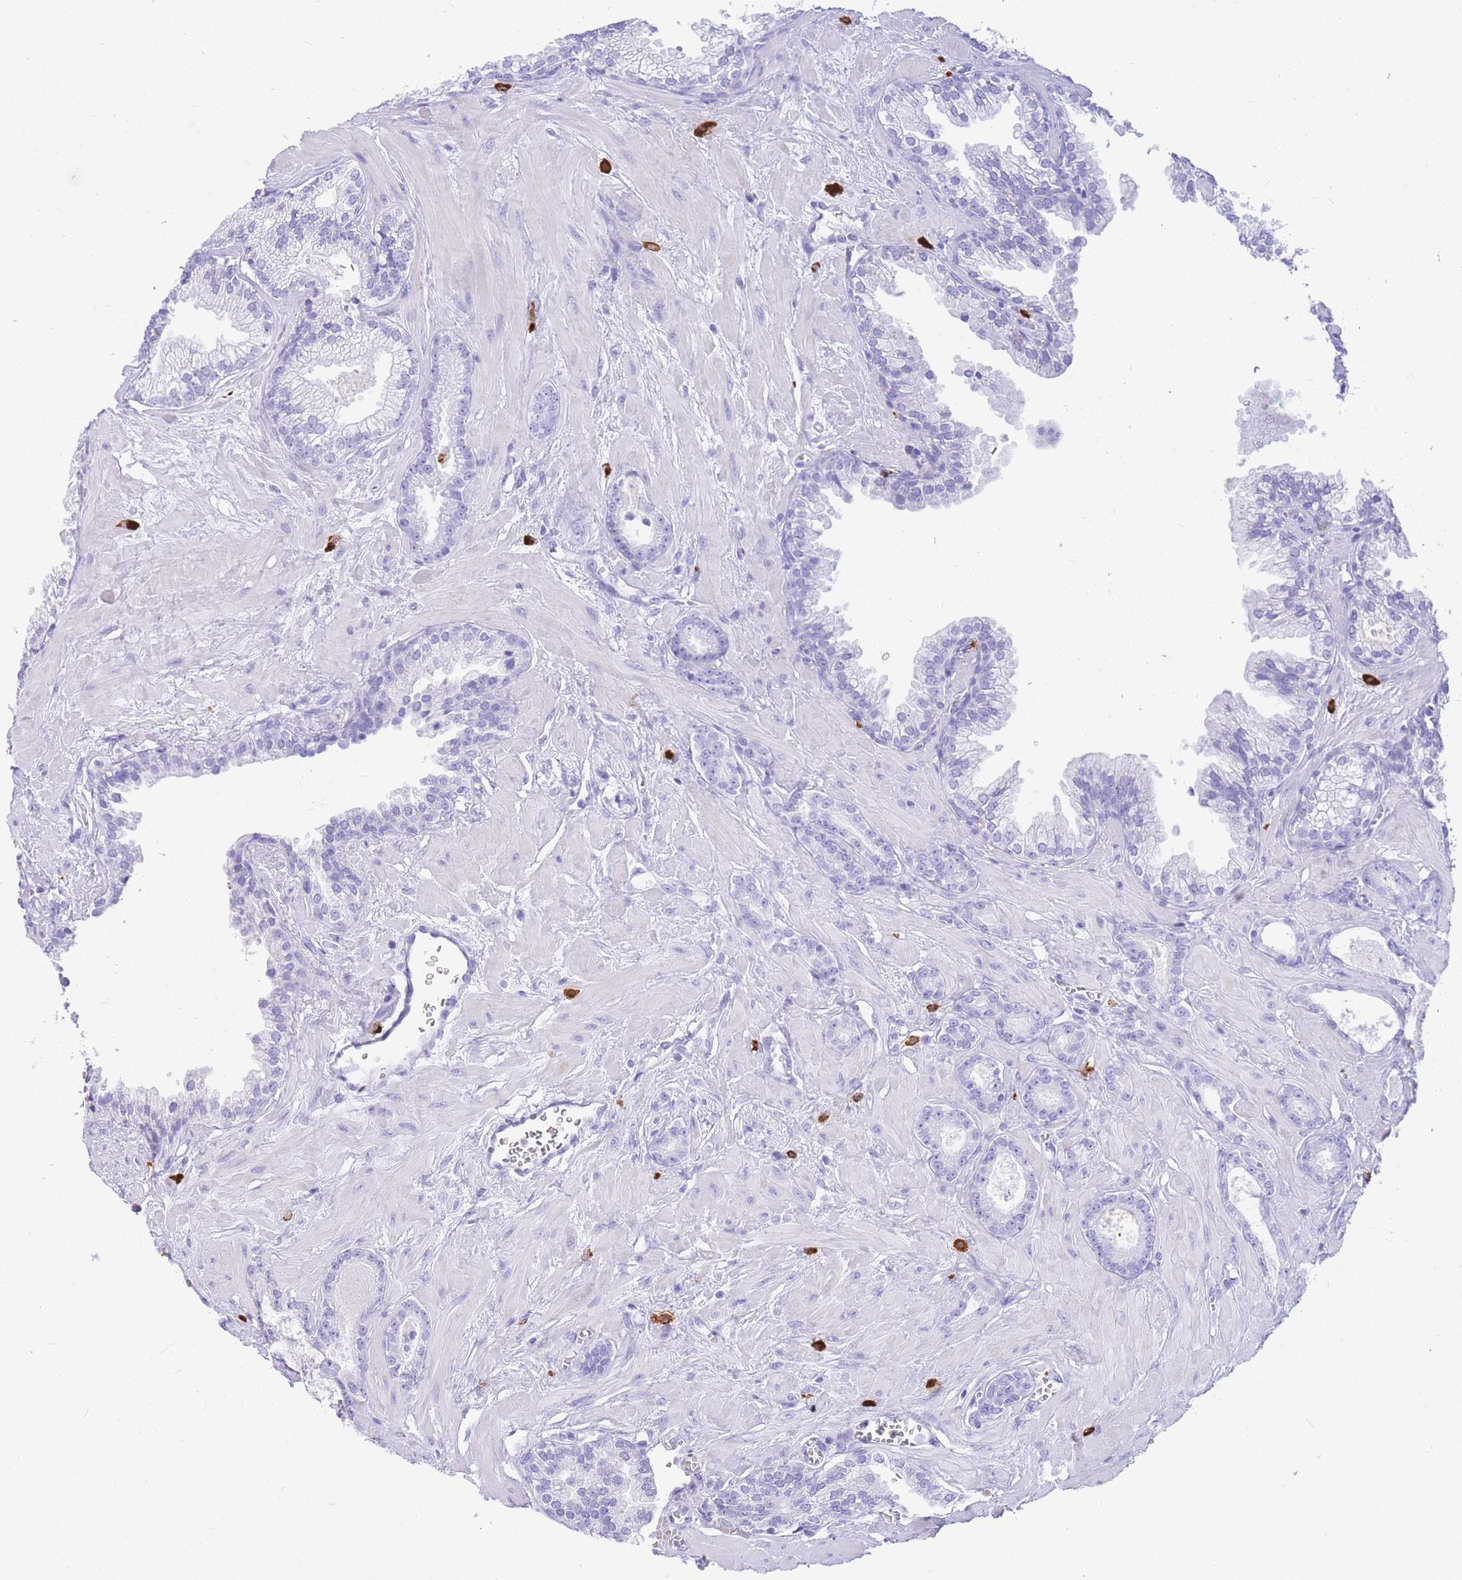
{"staining": {"intensity": "negative", "quantity": "none", "location": "none"}, "tissue": "prostate cancer", "cell_type": "Tumor cells", "image_type": "cancer", "snomed": [{"axis": "morphology", "description": "Adenocarcinoma, Low grade"}, {"axis": "topography", "description": "Prostate"}], "caption": "Tumor cells are negative for brown protein staining in prostate adenocarcinoma (low-grade). (DAB IHC with hematoxylin counter stain).", "gene": "HERC1", "patient": {"sex": "male", "age": 60}}